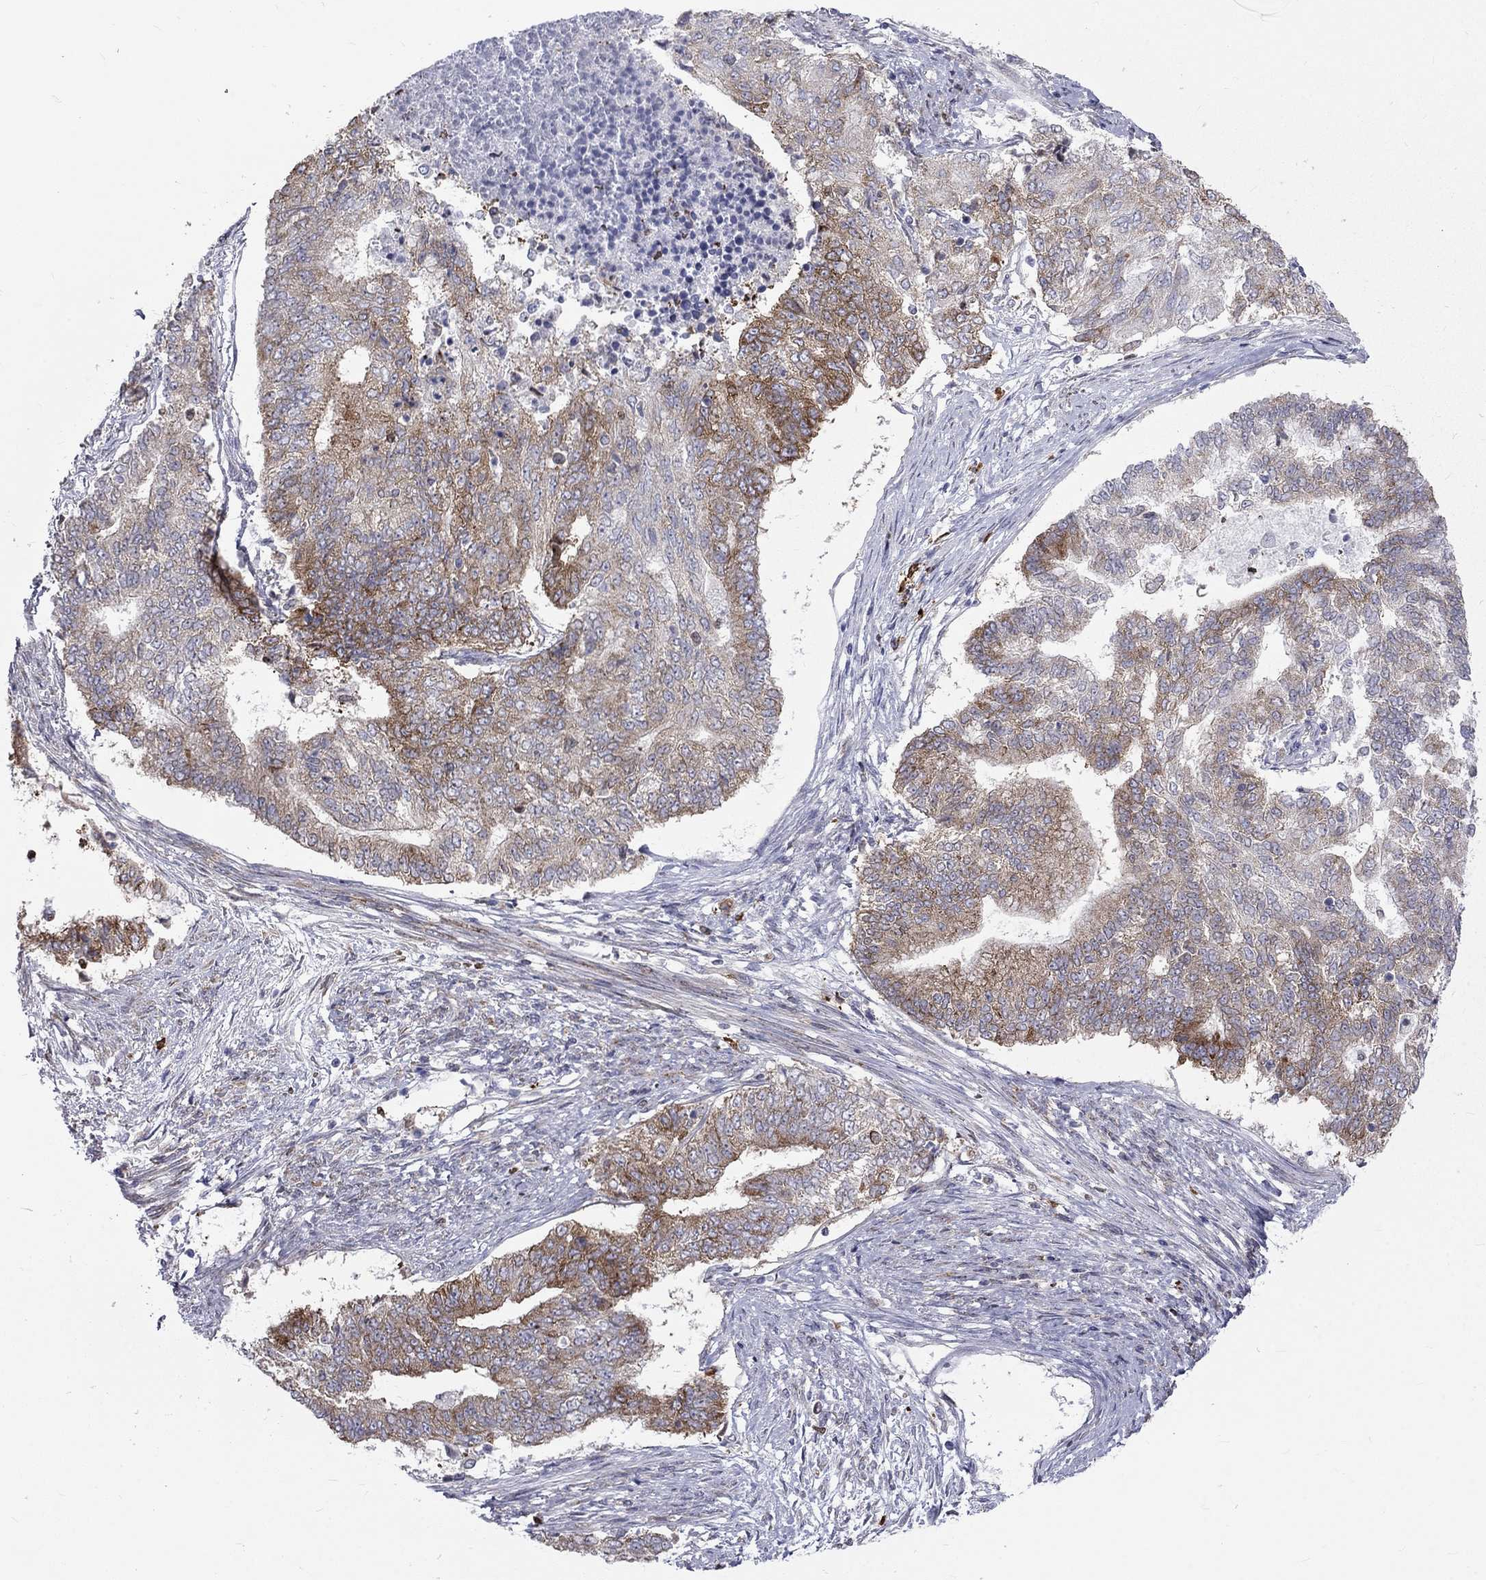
{"staining": {"intensity": "moderate", "quantity": "25%-75%", "location": "cytoplasmic/membranous"}, "tissue": "endometrial cancer", "cell_type": "Tumor cells", "image_type": "cancer", "snomed": [{"axis": "morphology", "description": "Adenocarcinoma, NOS"}, {"axis": "topography", "description": "Endometrium"}], "caption": "Tumor cells demonstrate moderate cytoplasmic/membranous positivity in approximately 25%-75% of cells in endometrial cancer (adenocarcinoma). Nuclei are stained in blue.", "gene": "PABPC4", "patient": {"sex": "female", "age": 65}}